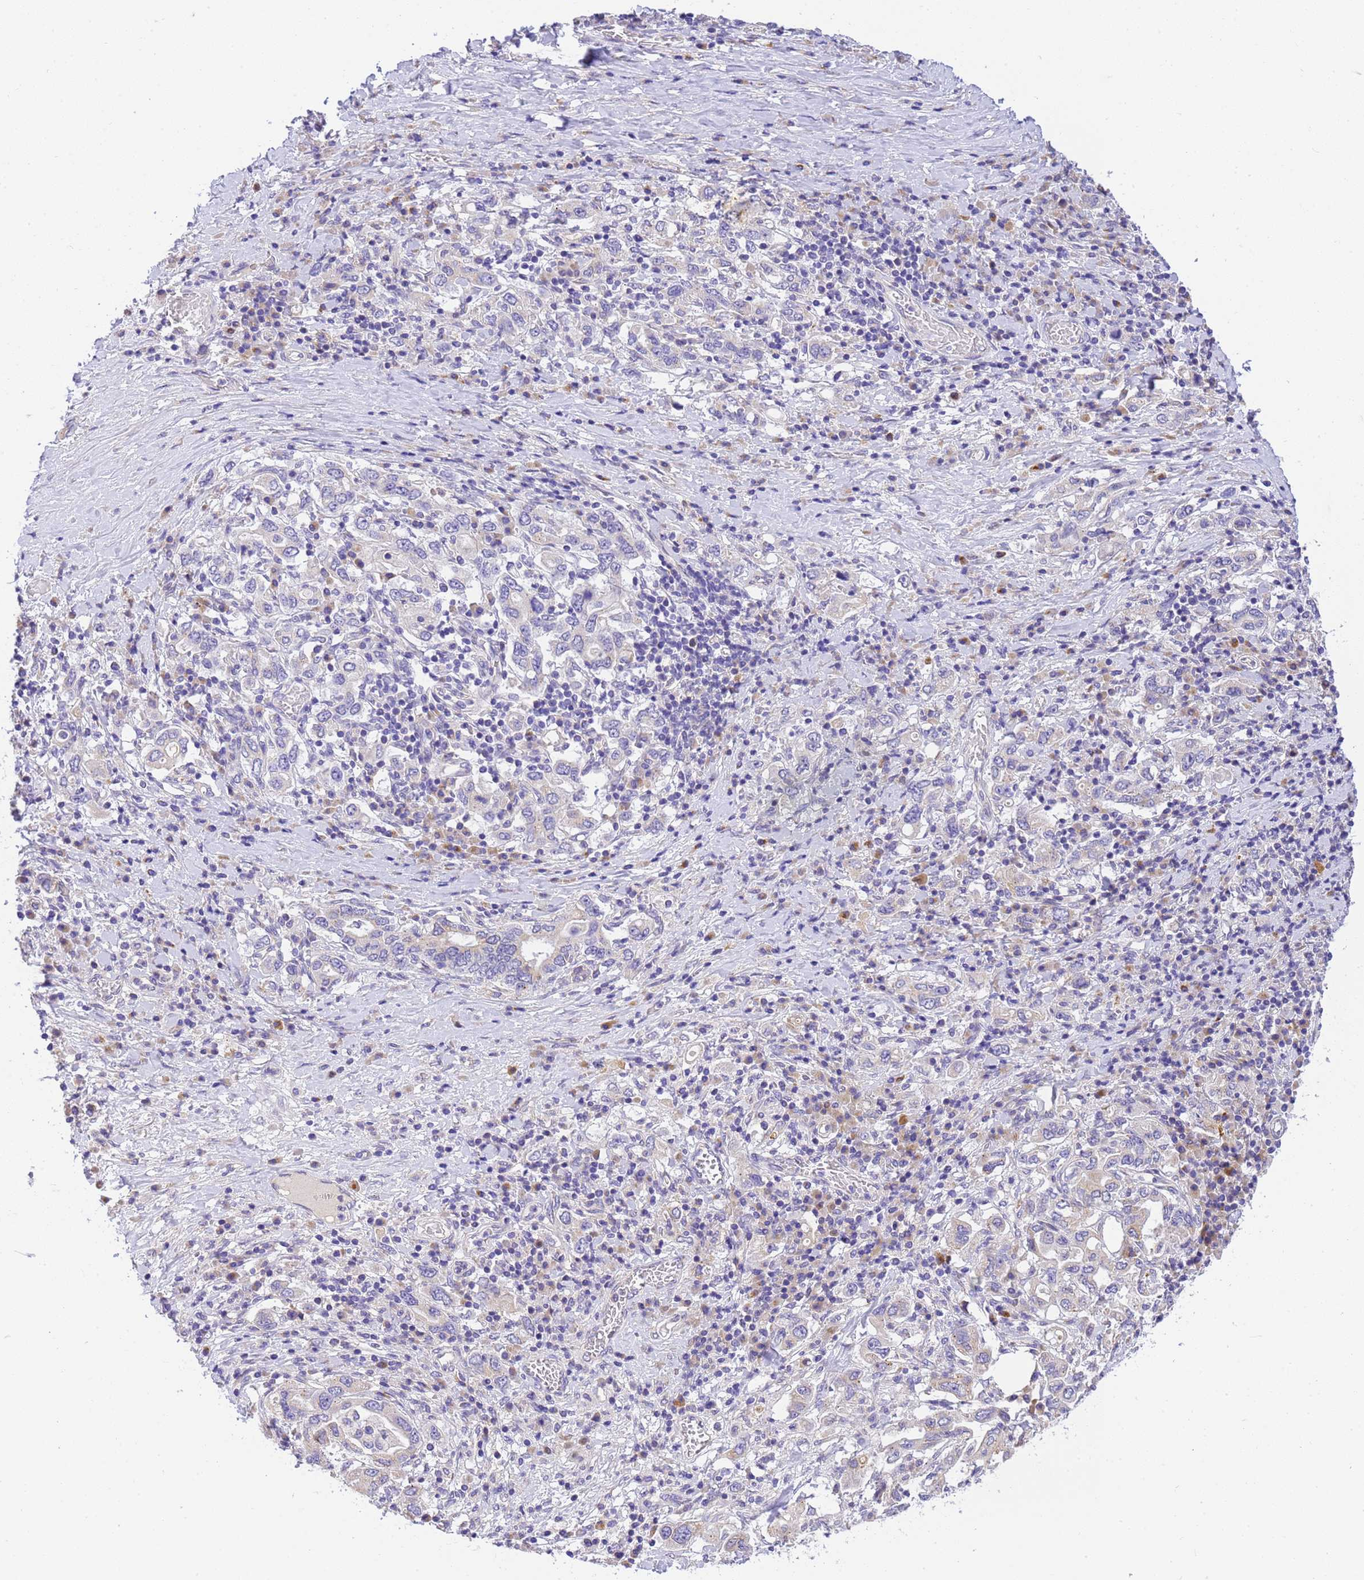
{"staining": {"intensity": "negative", "quantity": "none", "location": "none"}, "tissue": "stomach cancer", "cell_type": "Tumor cells", "image_type": "cancer", "snomed": [{"axis": "morphology", "description": "Adenocarcinoma, NOS"}, {"axis": "topography", "description": "Stomach, upper"}, {"axis": "topography", "description": "Stomach"}], "caption": "Tumor cells are negative for protein expression in human stomach cancer (adenocarcinoma).", "gene": "RHBDD3", "patient": {"sex": "male", "age": 62}}